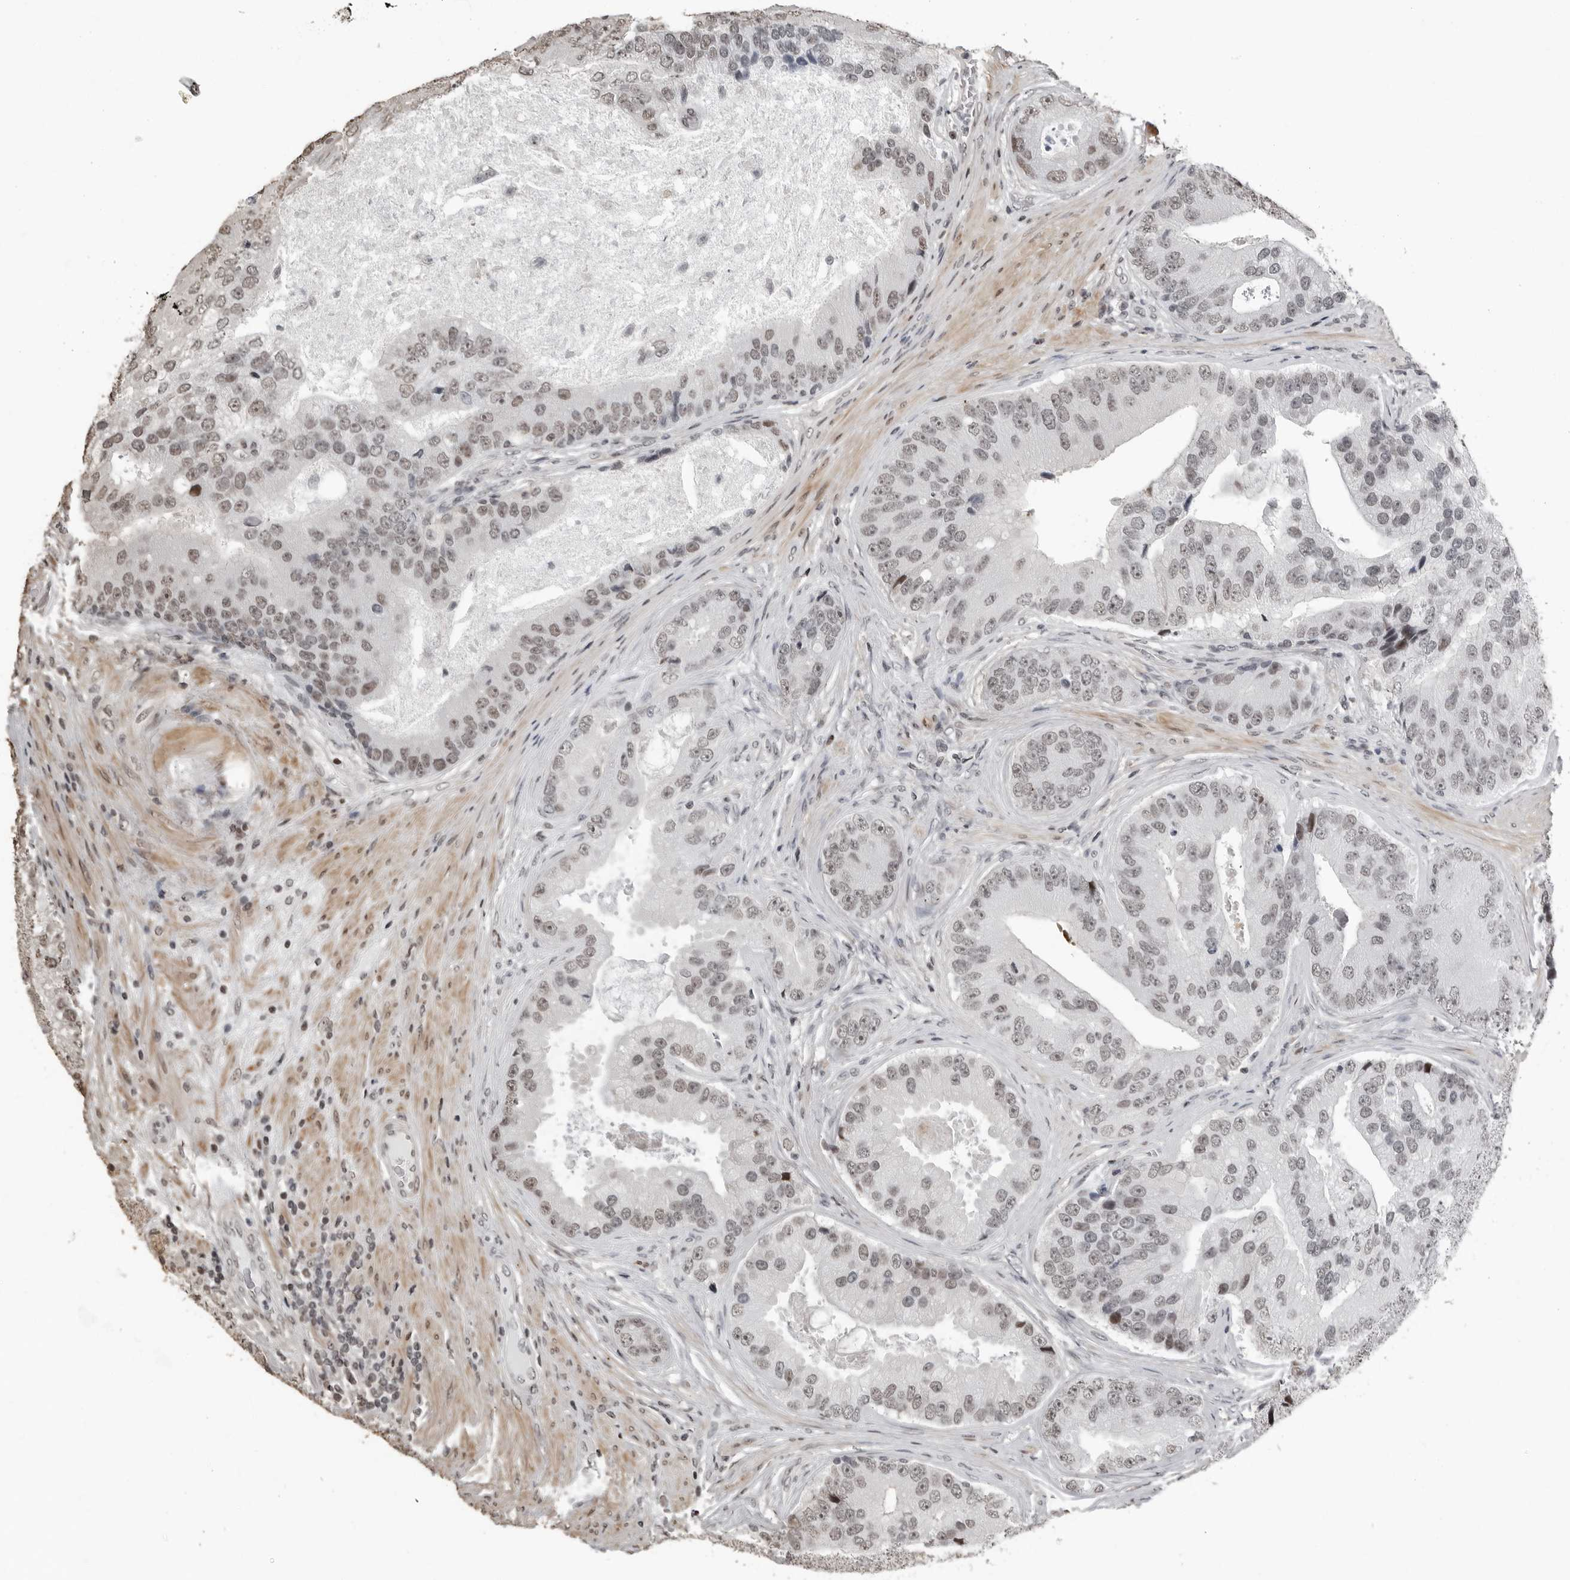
{"staining": {"intensity": "weak", "quantity": "25%-75%", "location": "nuclear"}, "tissue": "prostate cancer", "cell_type": "Tumor cells", "image_type": "cancer", "snomed": [{"axis": "morphology", "description": "Adenocarcinoma, High grade"}, {"axis": "topography", "description": "Prostate"}], "caption": "Immunohistochemistry (IHC) image of human prostate high-grade adenocarcinoma stained for a protein (brown), which exhibits low levels of weak nuclear staining in about 25%-75% of tumor cells.", "gene": "ORC1", "patient": {"sex": "male", "age": 70}}